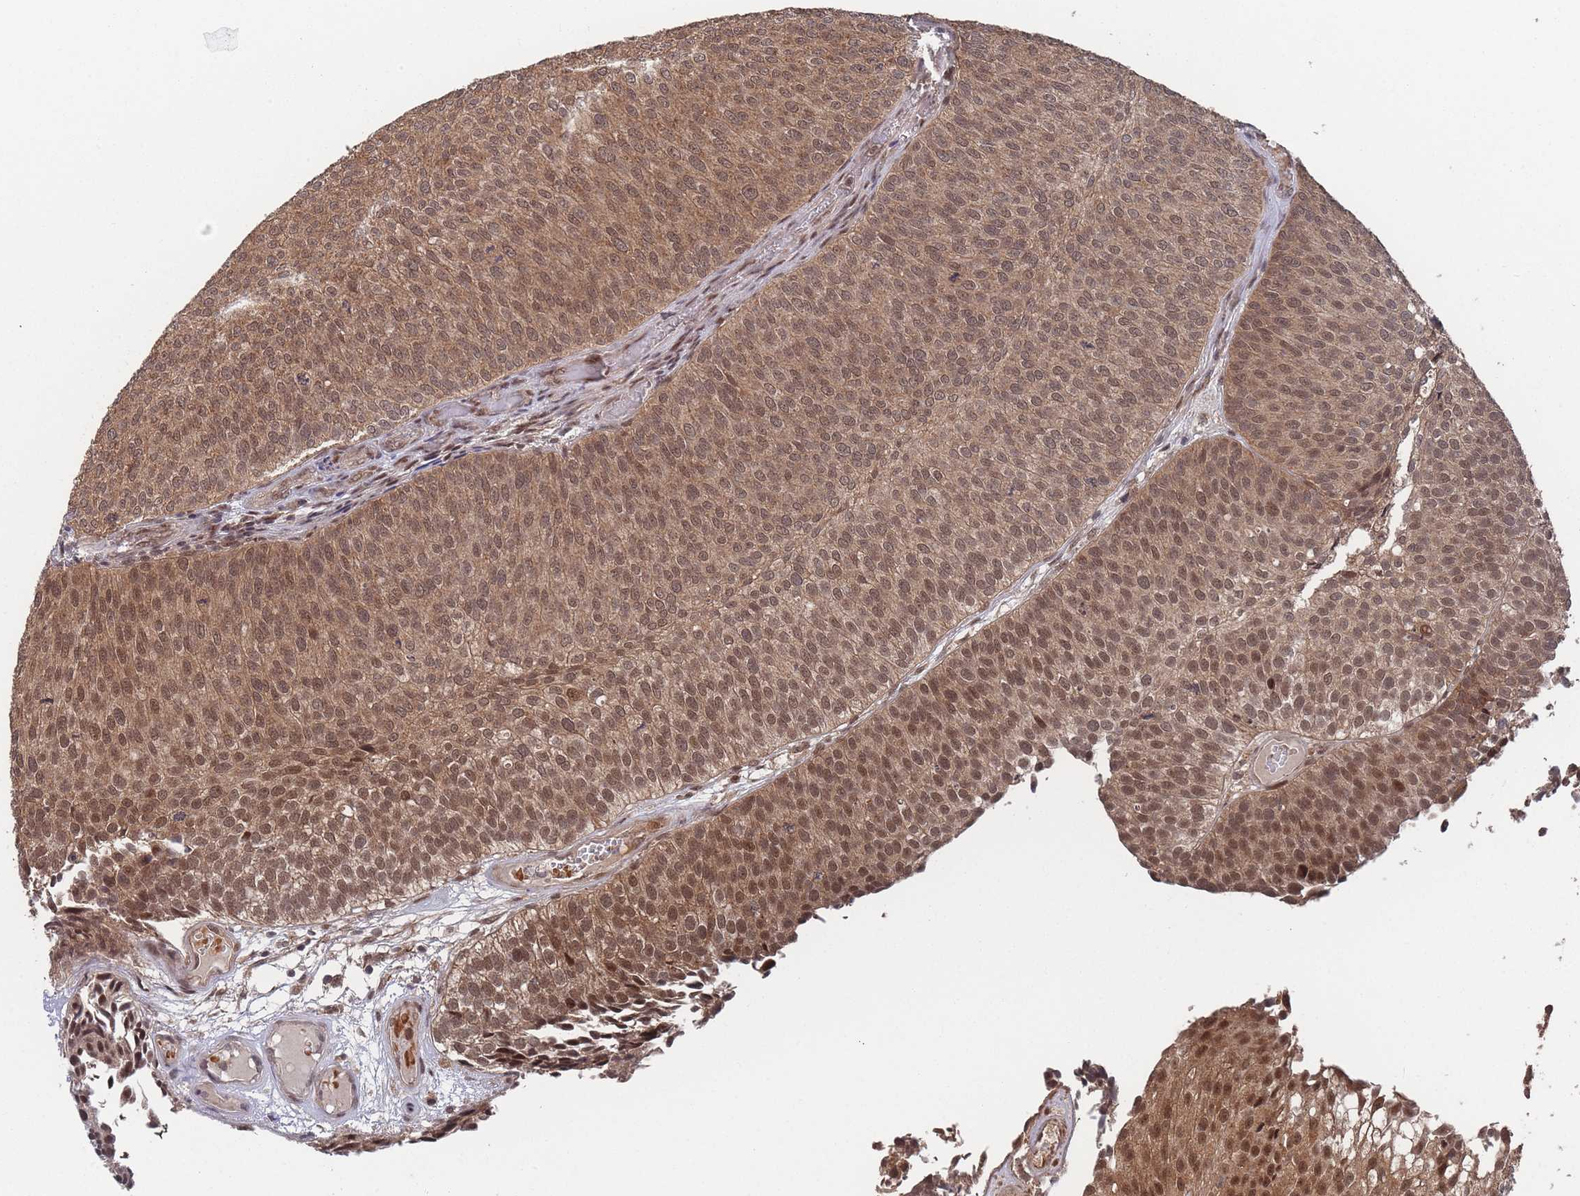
{"staining": {"intensity": "moderate", "quantity": ">75%", "location": "cytoplasmic/membranous,nuclear"}, "tissue": "urothelial cancer", "cell_type": "Tumor cells", "image_type": "cancer", "snomed": [{"axis": "morphology", "description": "Urothelial carcinoma, Low grade"}, {"axis": "topography", "description": "Urinary bladder"}], "caption": "IHC of human low-grade urothelial carcinoma demonstrates medium levels of moderate cytoplasmic/membranous and nuclear expression in approximately >75% of tumor cells. The staining was performed using DAB (3,3'-diaminobenzidine), with brown indicating positive protein expression. Nuclei are stained blue with hematoxylin.", "gene": "SF3B1", "patient": {"sex": "male", "age": 84}}